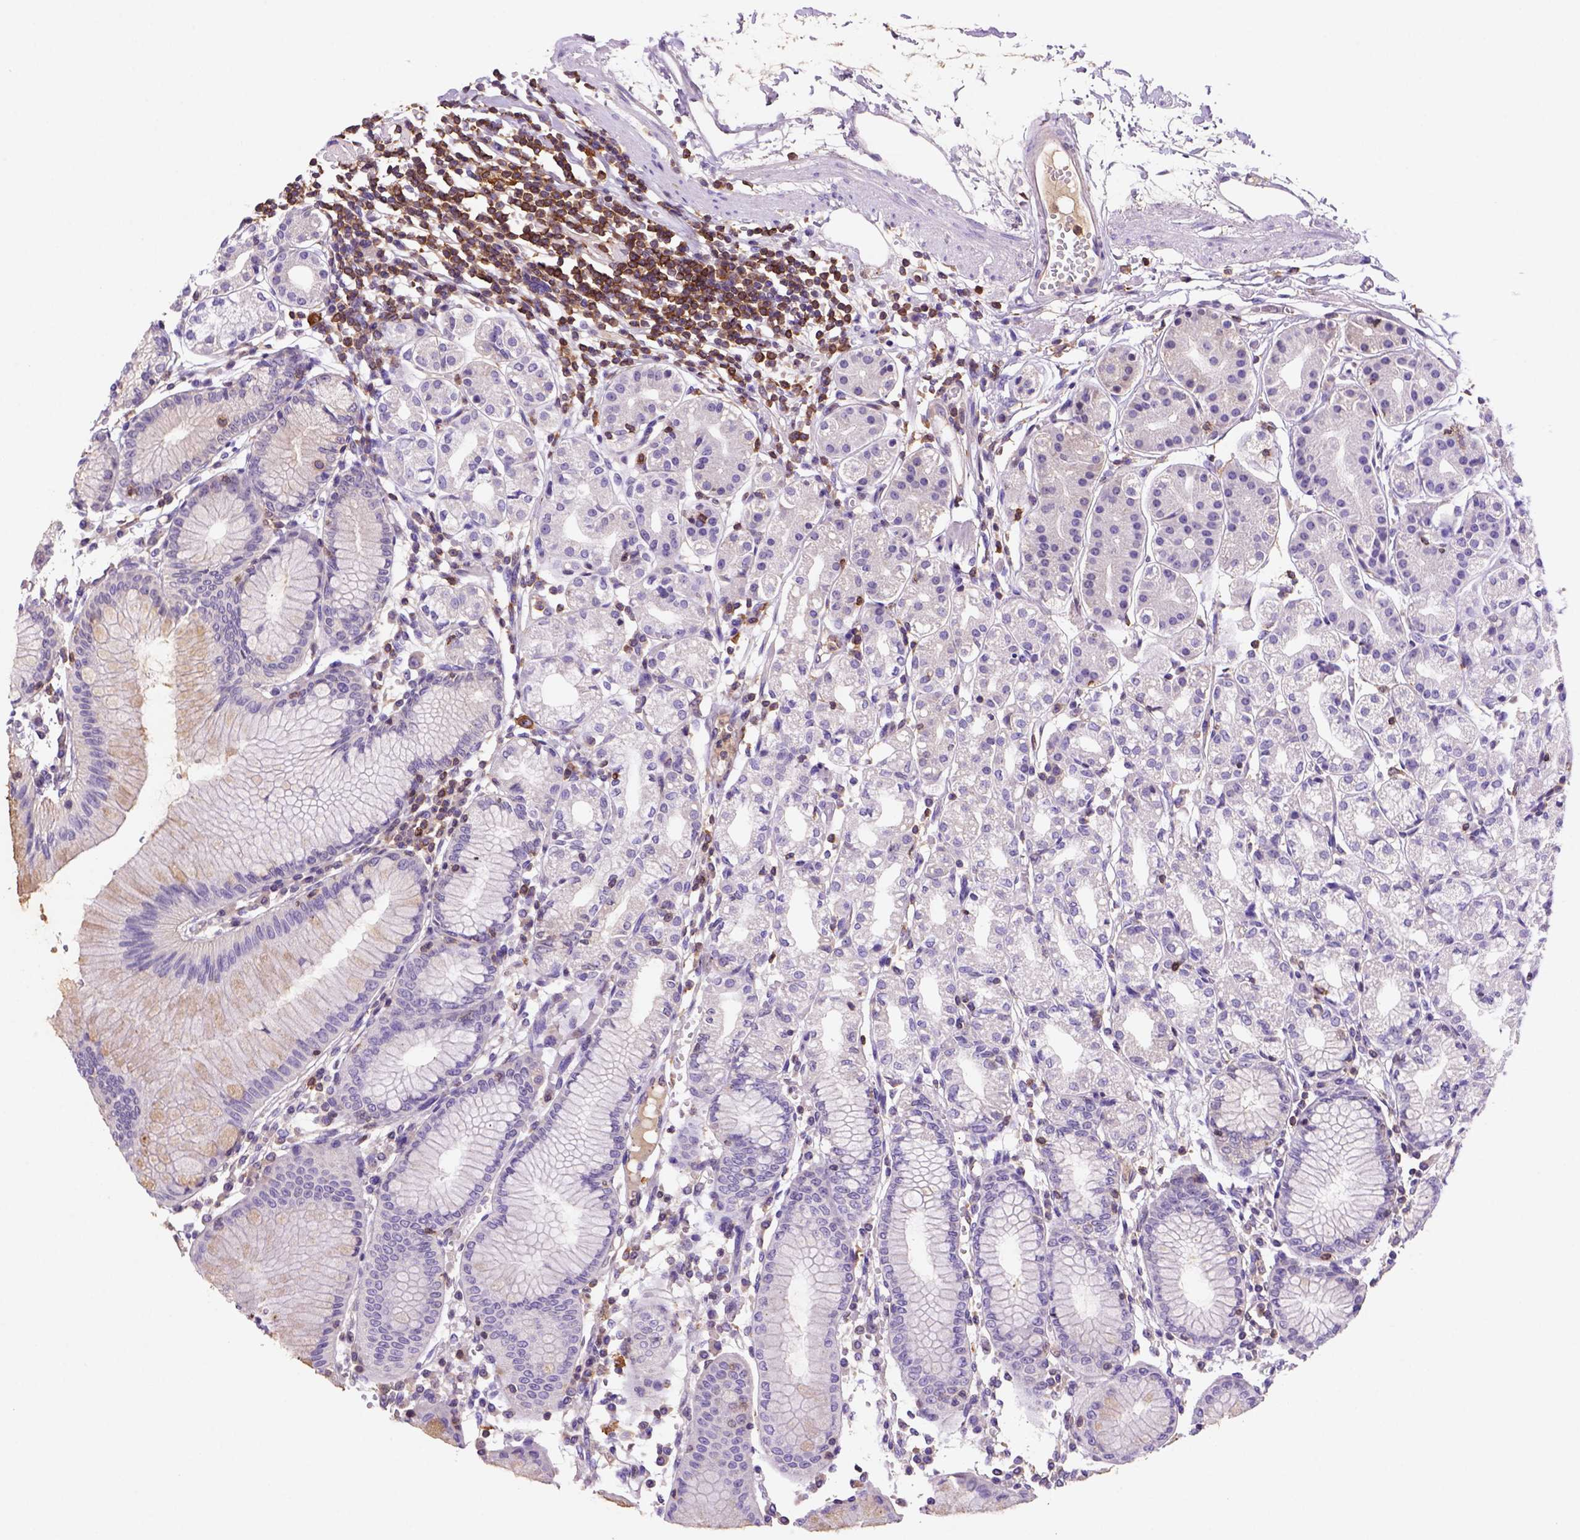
{"staining": {"intensity": "negative", "quantity": "none", "location": "none"}, "tissue": "stomach", "cell_type": "Glandular cells", "image_type": "normal", "snomed": [{"axis": "morphology", "description": "Normal tissue, NOS"}, {"axis": "topography", "description": "Skeletal muscle"}, {"axis": "topography", "description": "Stomach"}], "caption": "Immunohistochemistry histopathology image of benign stomach stained for a protein (brown), which demonstrates no positivity in glandular cells. (DAB (3,3'-diaminobenzidine) immunohistochemistry, high magnification).", "gene": "INPP5D", "patient": {"sex": "female", "age": 57}}